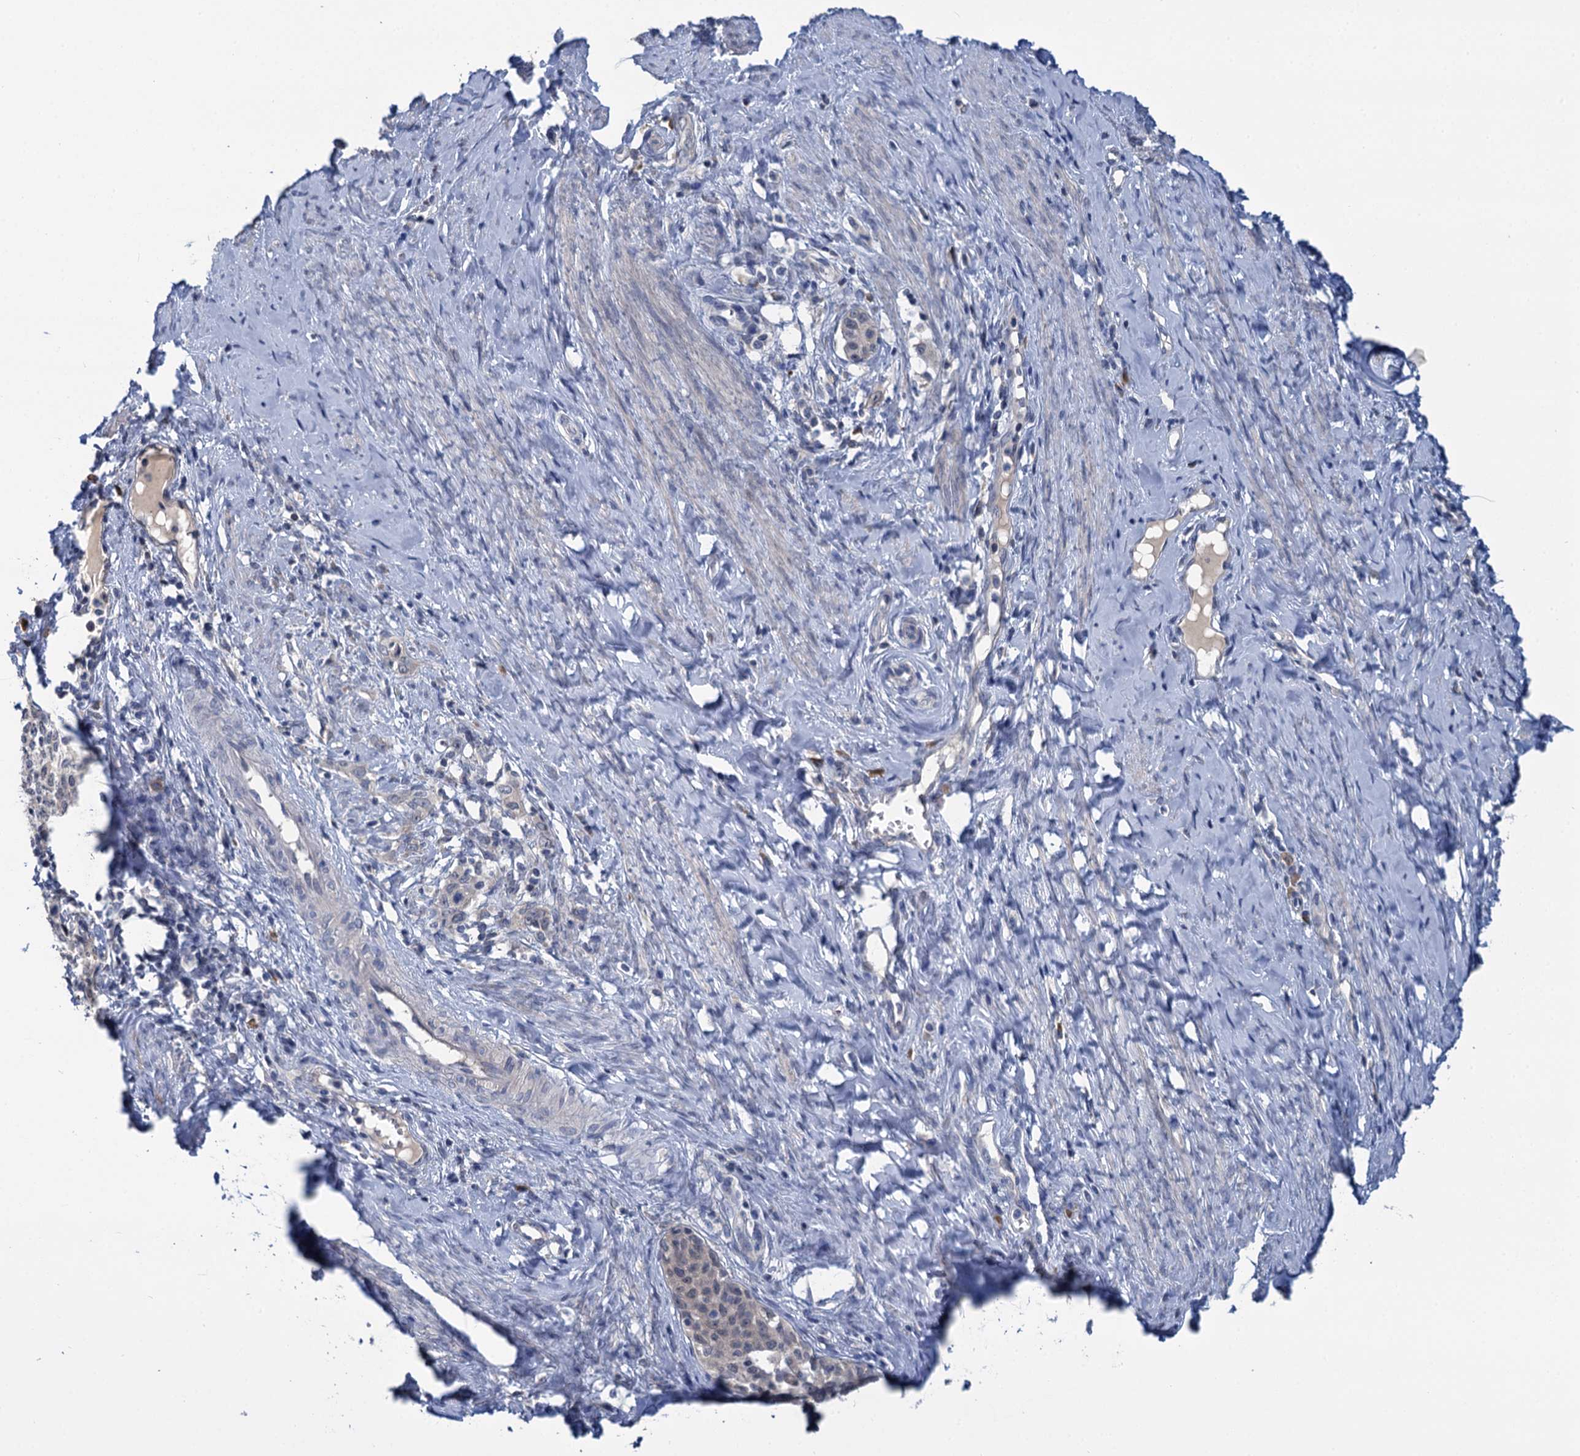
{"staining": {"intensity": "negative", "quantity": "none", "location": "none"}, "tissue": "cervical cancer", "cell_type": "Tumor cells", "image_type": "cancer", "snomed": [{"axis": "morphology", "description": "Squamous cell carcinoma, NOS"}, {"axis": "morphology", "description": "Adenocarcinoma, NOS"}, {"axis": "topography", "description": "Cervix"}], "caption": "Immunohistochemistry of cervical cancer shows no expression in tumor cells.", "gene": "ANKRD42", "patient": {"sex": "female", "age": 52}}